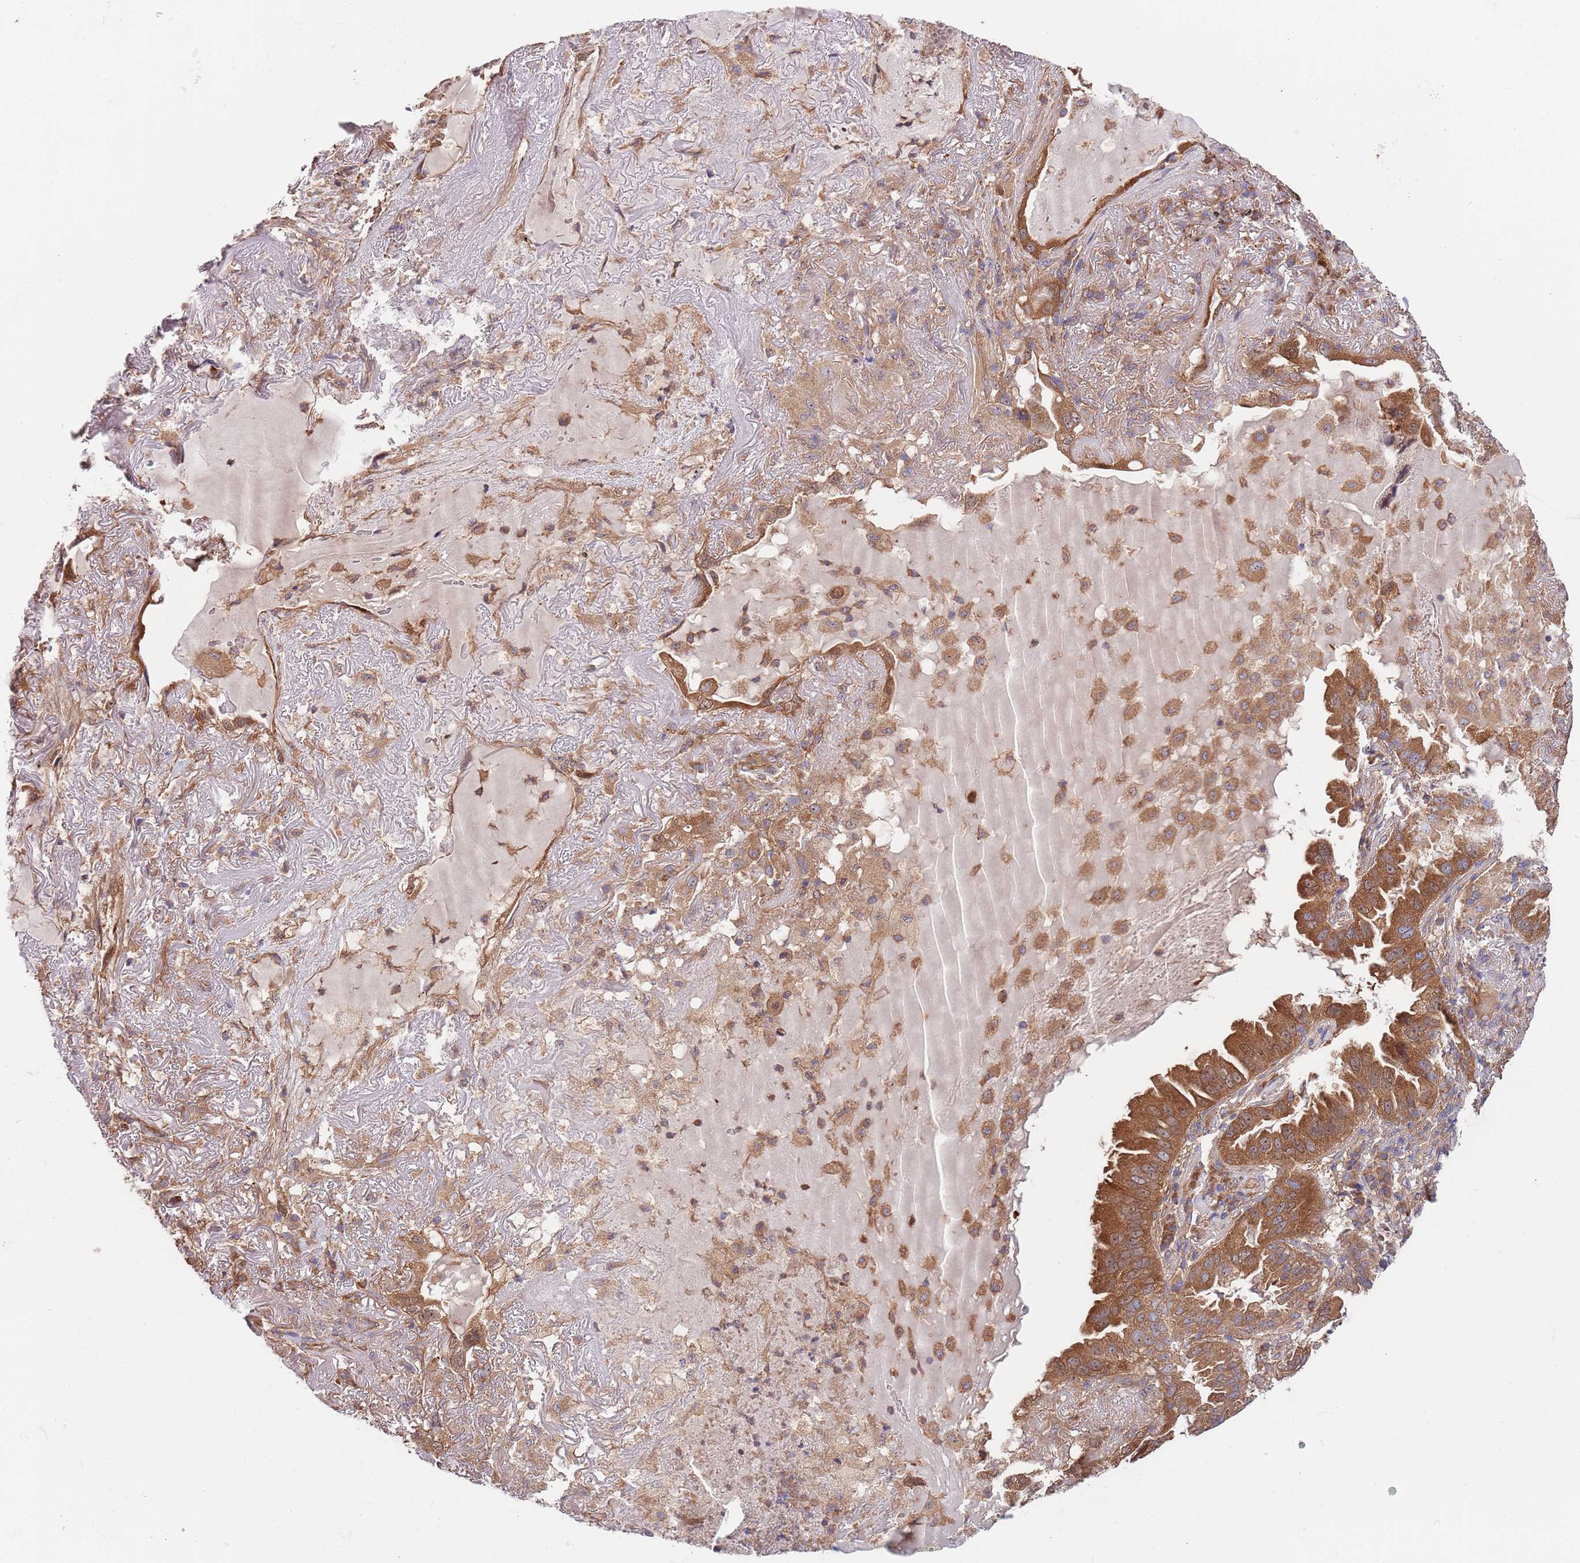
{"staining": {"intensity": "moderate", "quantity": ">75%", "location": "cytoplasmic/membranous"}, "tissue": "lung cancer", "cell_type": "Tumor cells", "image_type": "cancer", "snomed": [{"axis": "morphology", "description": "Adenocarcinoma, NOS"}, {"axis": "topography", "description": "Lung"}], "caption": "Adenocarcinoma (lung) was stained to show a protein in brown. There is medium levels of moderate cytoplasmic/membranous positivity in approximately >75% of tumor cells.", "gene": "EIF3F", "patient": {"sex": "female", "age": 69}}